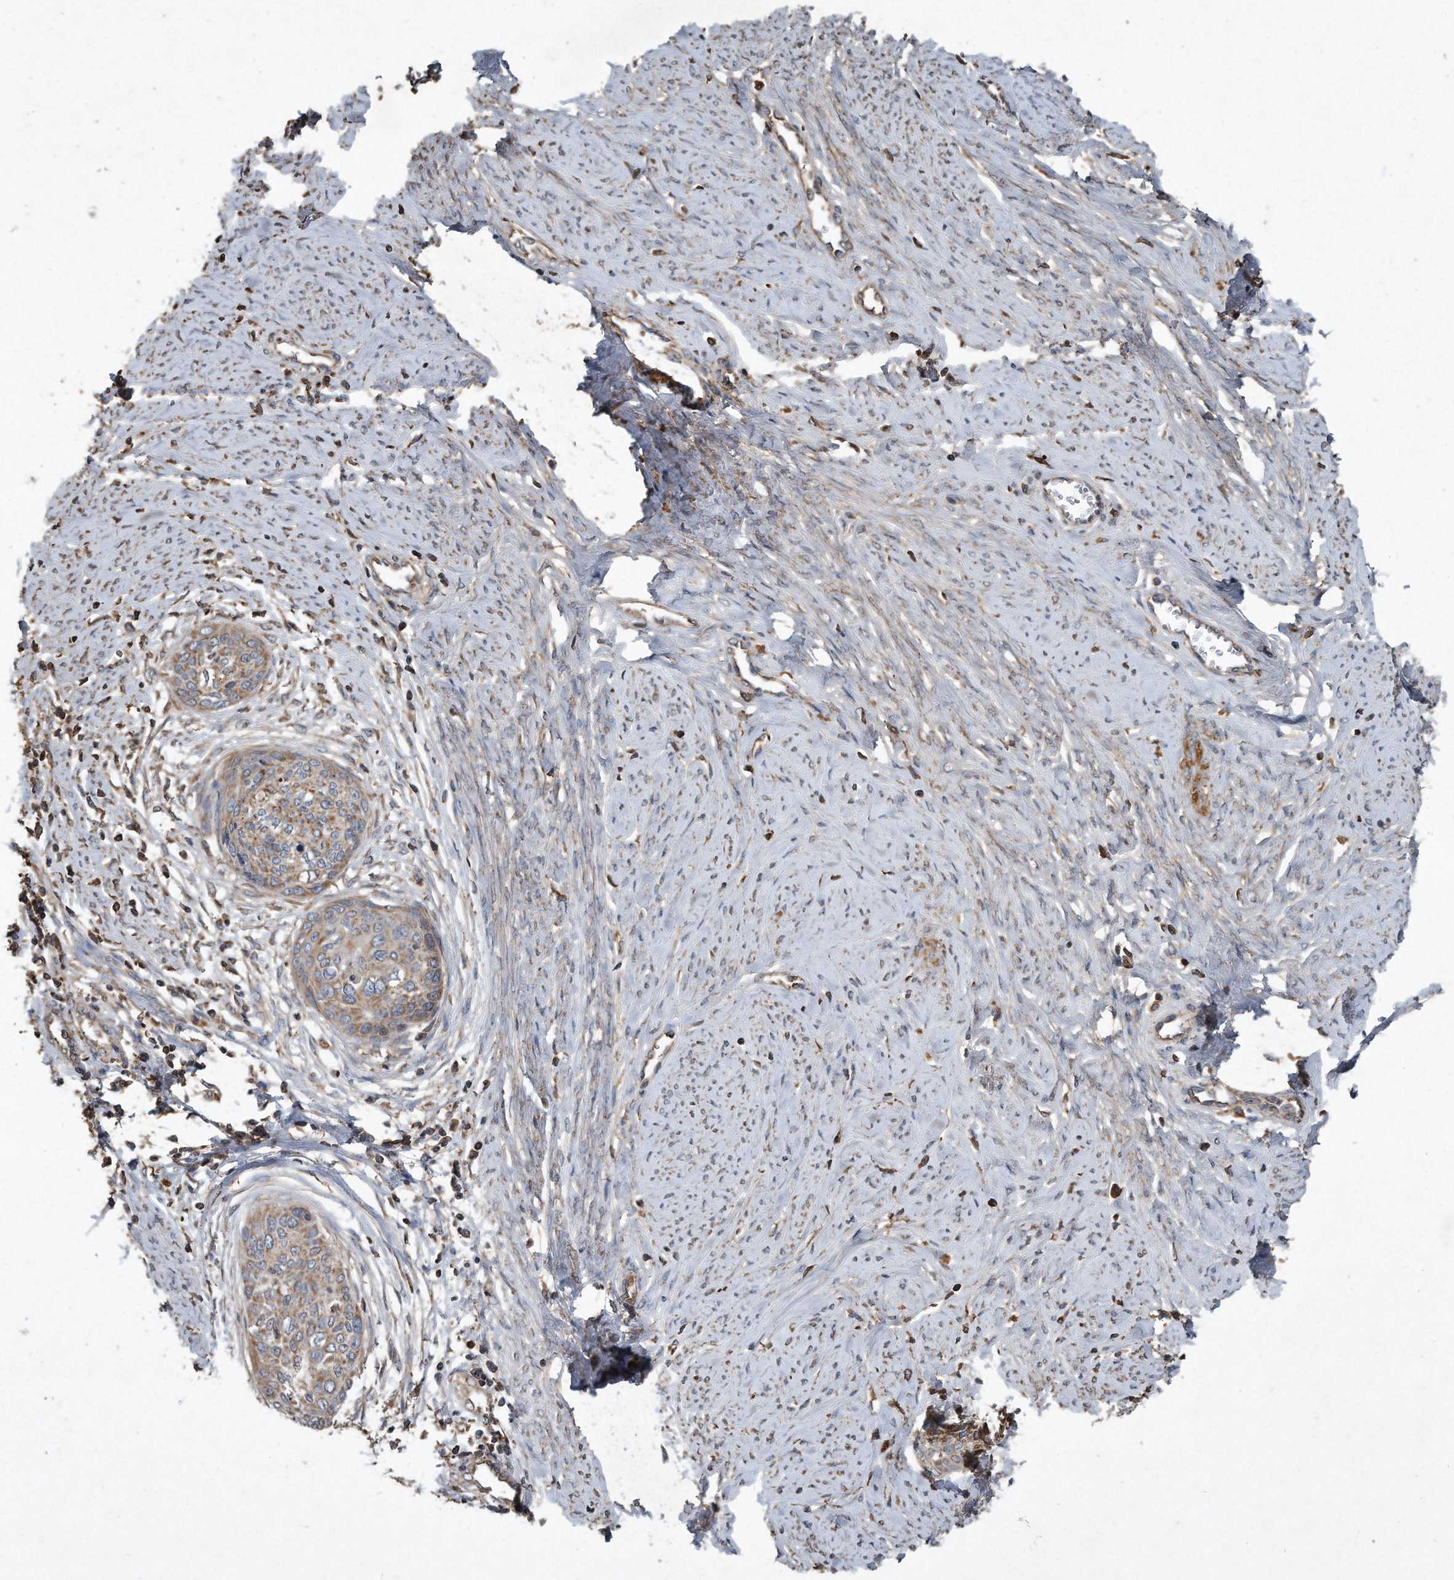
{"staining": {"intensity": "weak", "quantity": "25%-75%", "location": "cytoplasmic/membranous"}, "tissue": "cervical cancer", "cell_type": "Tumor cells", "image_type": "cancer", "snomed": [{"axis": "morphology", "description": "Squamous cell carcinoma, NOS"}, {"axis": "topography", "description": "Cervix"}], "caption": "IHC histopathology image of squamous cell carcinoma (cervical) stained for a protein (brown), which exhibits low levels of weak cytoplasmic/membranous positivity in approximately 25%-75% of tumor cells.", "gene": "SDHA", "patient": {"sex": "female", "age": 37}}